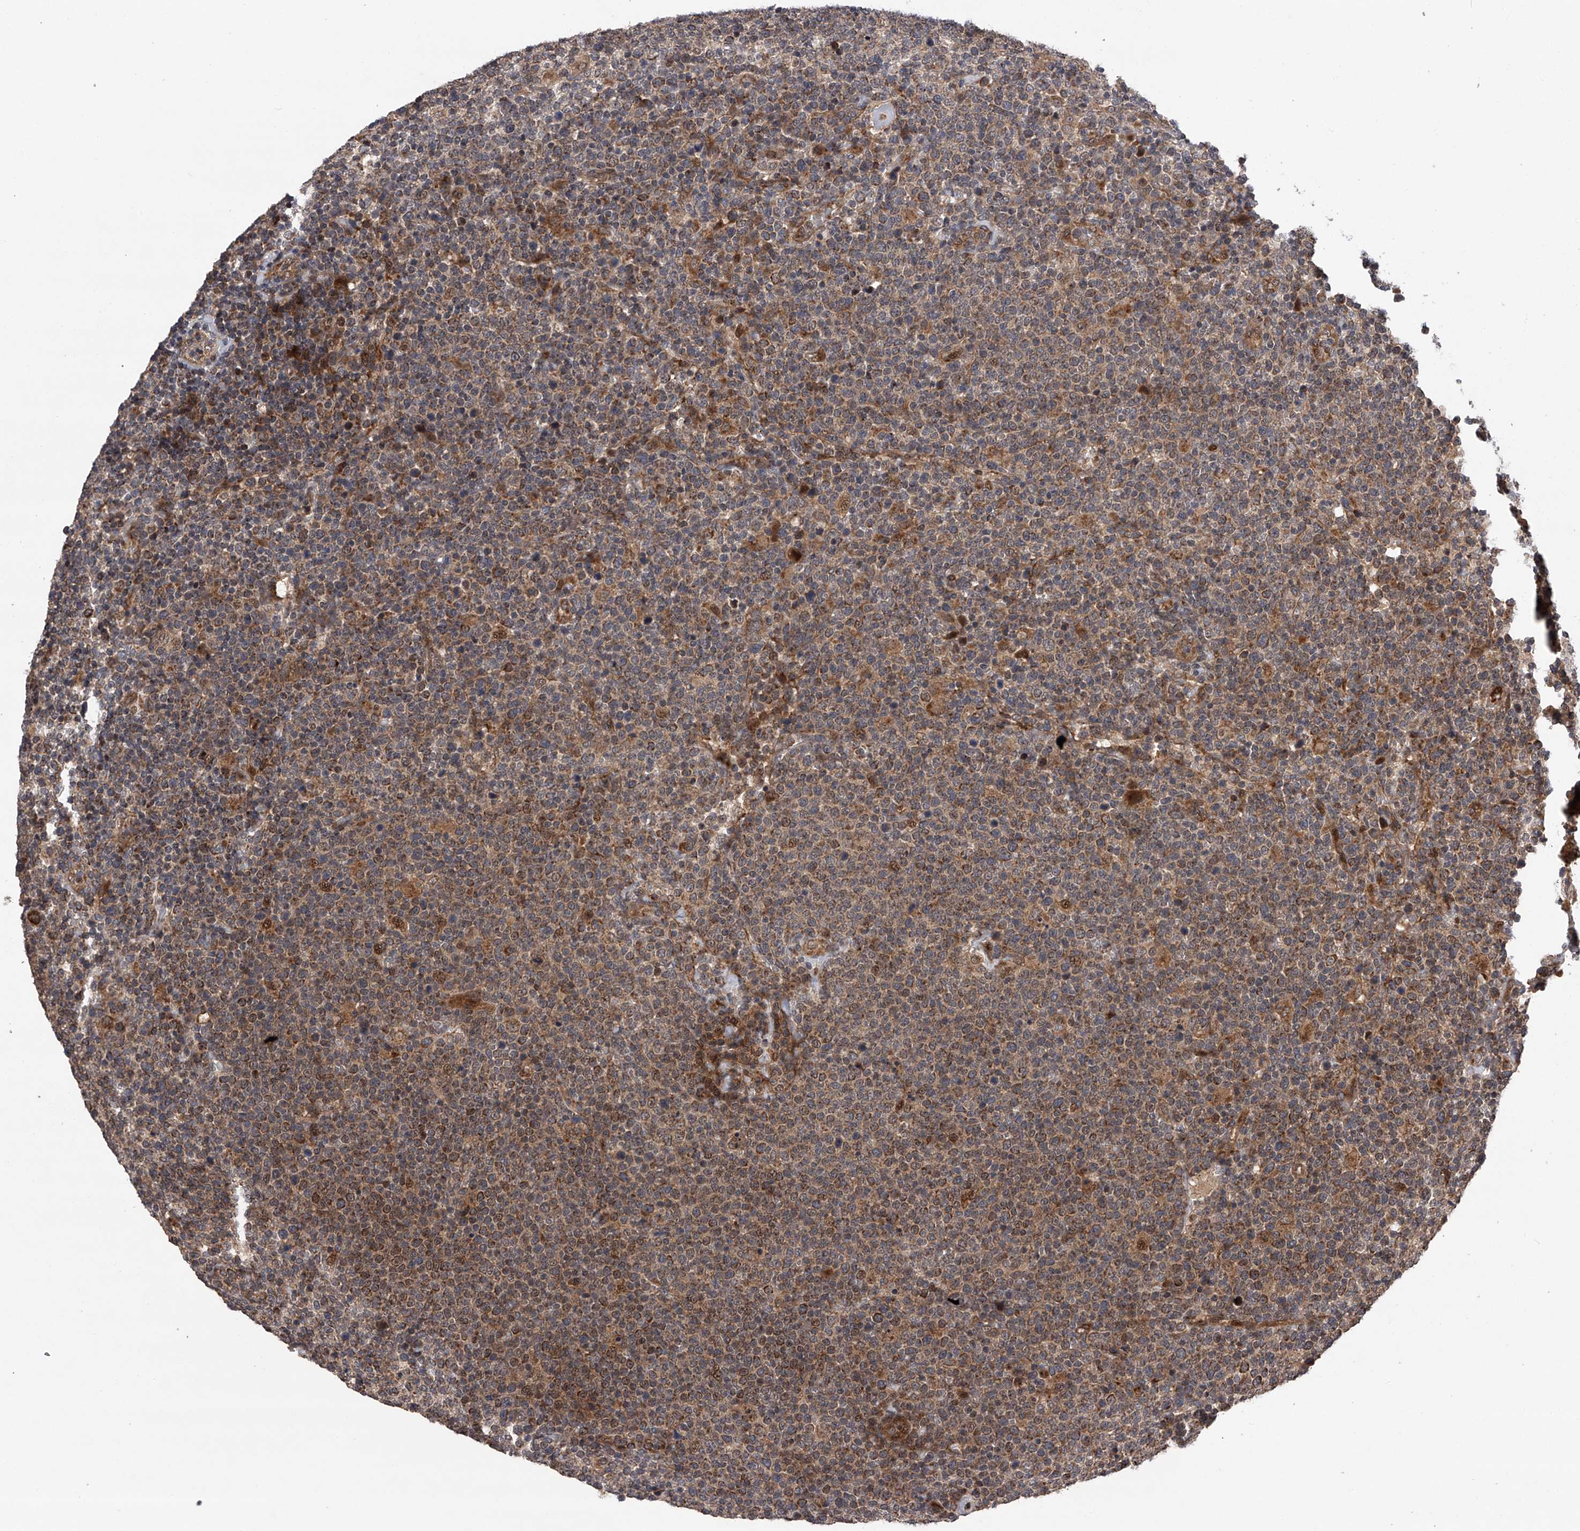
{"staining": {"intensity": "moderate", "quantity": ">75%", "location": "cytoplasmic/membranous"}, "tissue": "lymphoma", "cell_type": "Tumor cells", "image_type": "cancer", "snomed": [{"axis": "morphology", "description": "Malignant lymphoma, non-Hodgkin's type, High grade"}, {"axis": "topography", "description": "Lymph node"}], "caption": "There is medium levels of moderate cytoplasmic/membranous staining in tumor cells of high-grade malignant lymphoma, non-Hodgkin's type, as demonstrated by immunohistochemical staining (brown color).", "gene": "MAP3K11", "patient": {"sex": "male", "age": 61}}